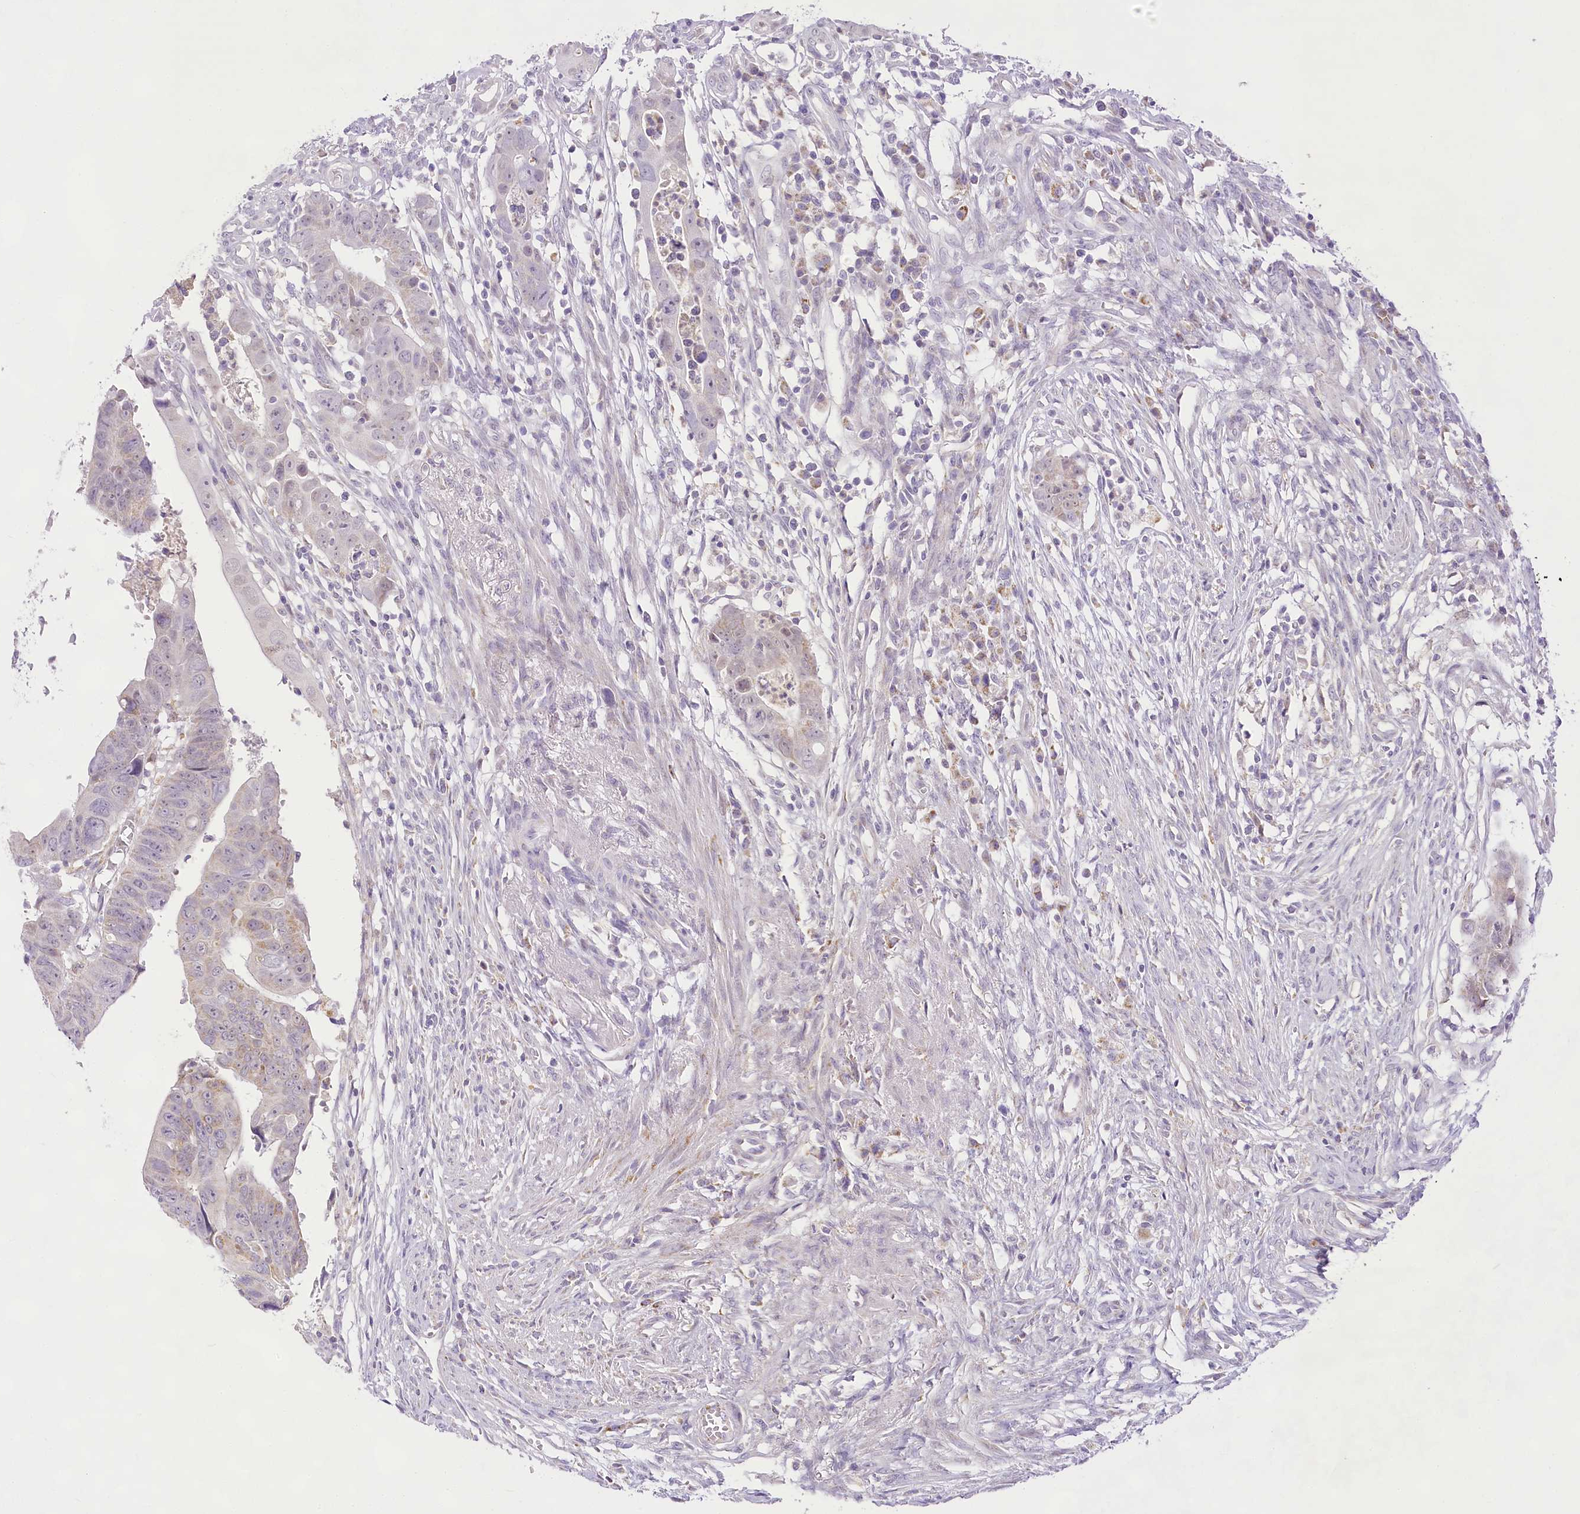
{"staining": {"intensity": "negative", "quantity": "none", "location": "none"}, "tissue": "colorectal cancer", "cell_type": "Tumor cells", "image_type": "cancer", "snomed": [{"axis": "morphology", "description": "Adenocarcinoma, NOS"}, {"axis": "topography", "description": "Rectum"}], "caption": "A photomicrograph of human colorectal cancer (adenocarcinoma) is negative for staining in tumor cells.", "gene": "CCDC30", "patient": {"sex": "female", "age": 65}}